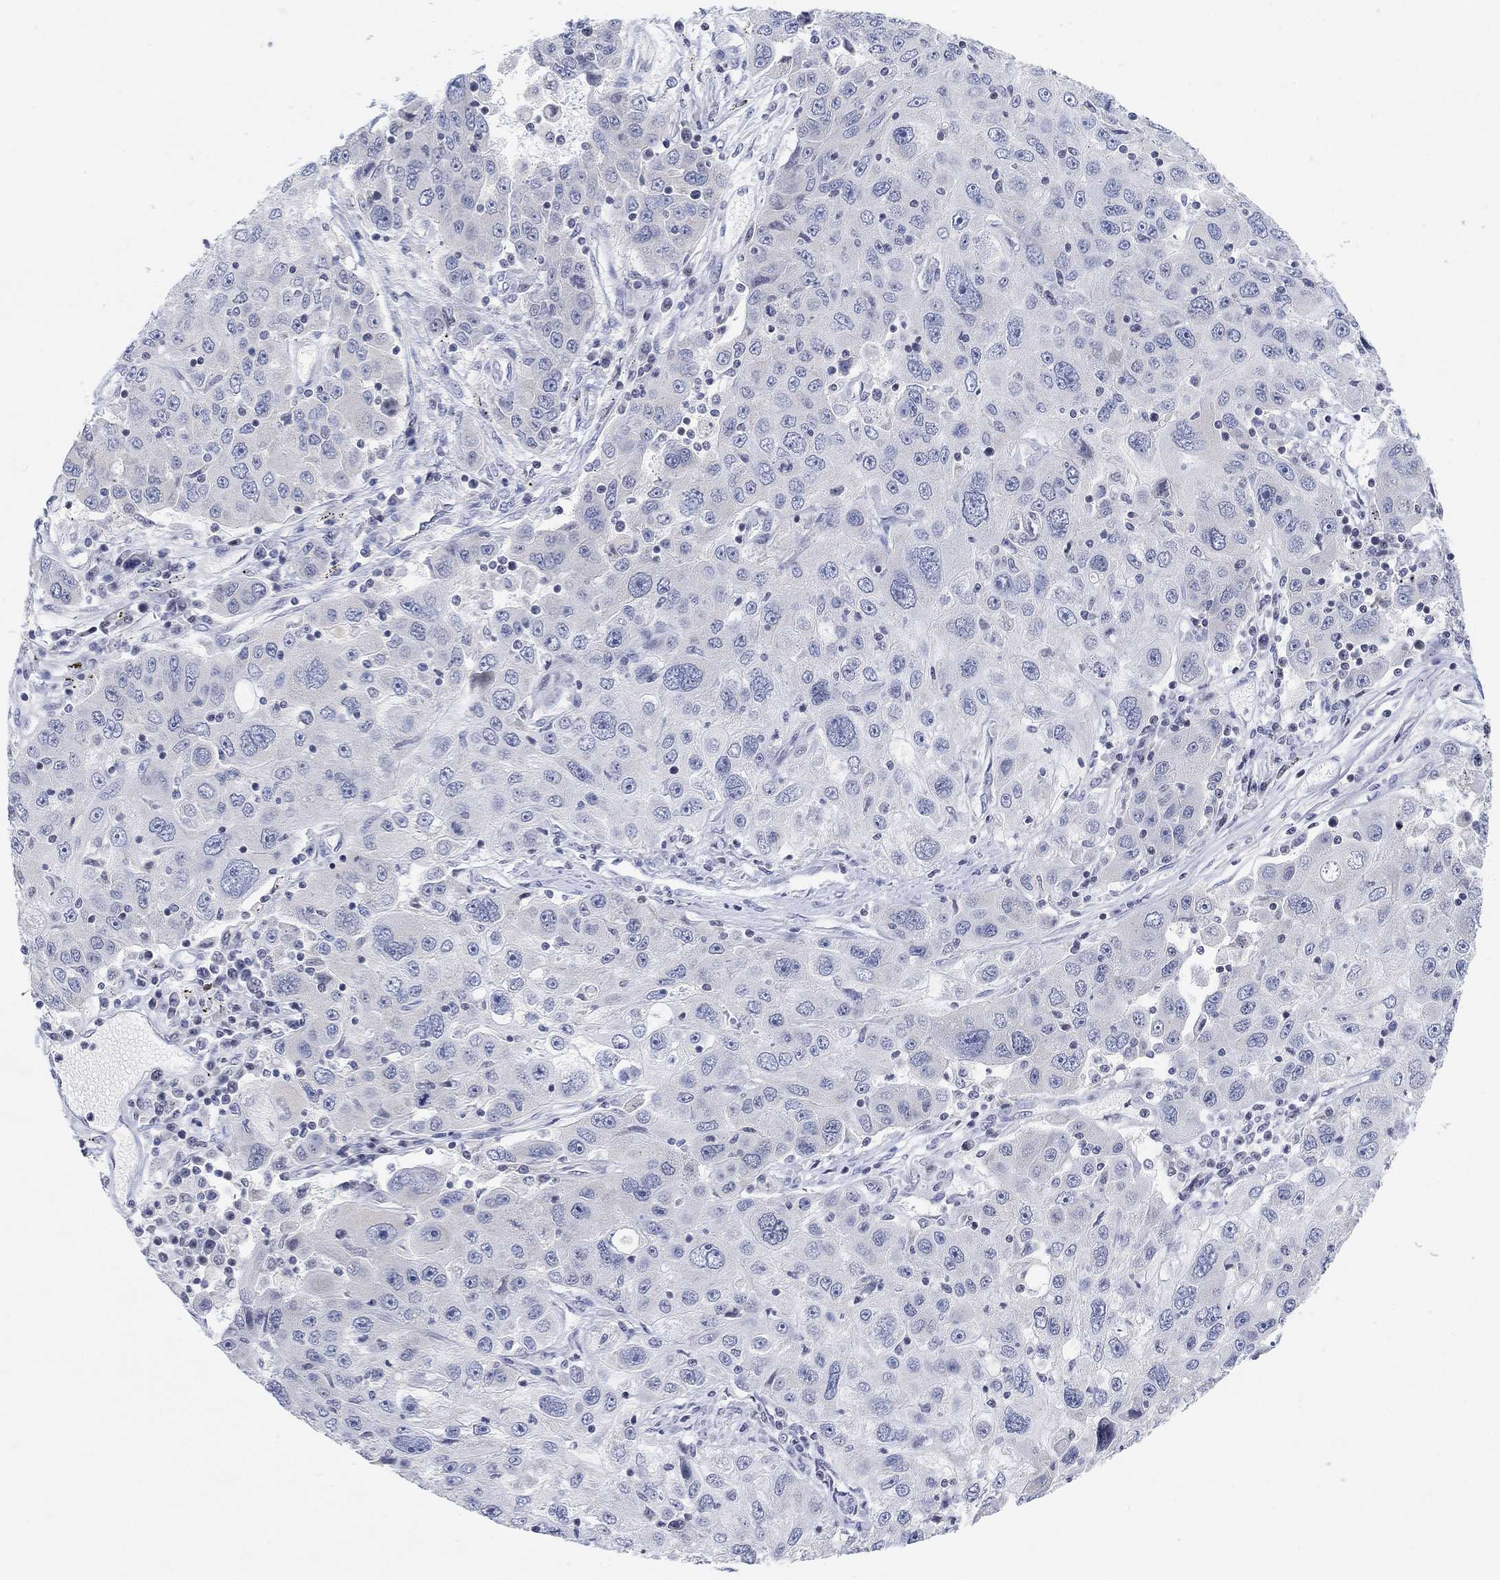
{"staining": {"intensity": "negative", "quantity": "none", "location": "none"}, "tissue": "stomach cancer", "cell_type": "Tumor cells", "image_type": "cancer", "snomed": [{"axis": "morphology", "description": "Adenocarcinoma, NOS"}, {"axis": "topography", "description": "Stomach"}], "caption": "Human adenocarcinoma (stomach) stained for a protein using IHC shows no positivity in tumor cells.", "gene": "ATP6V1E2", "patient": {"sex": "male", "age": 56}}